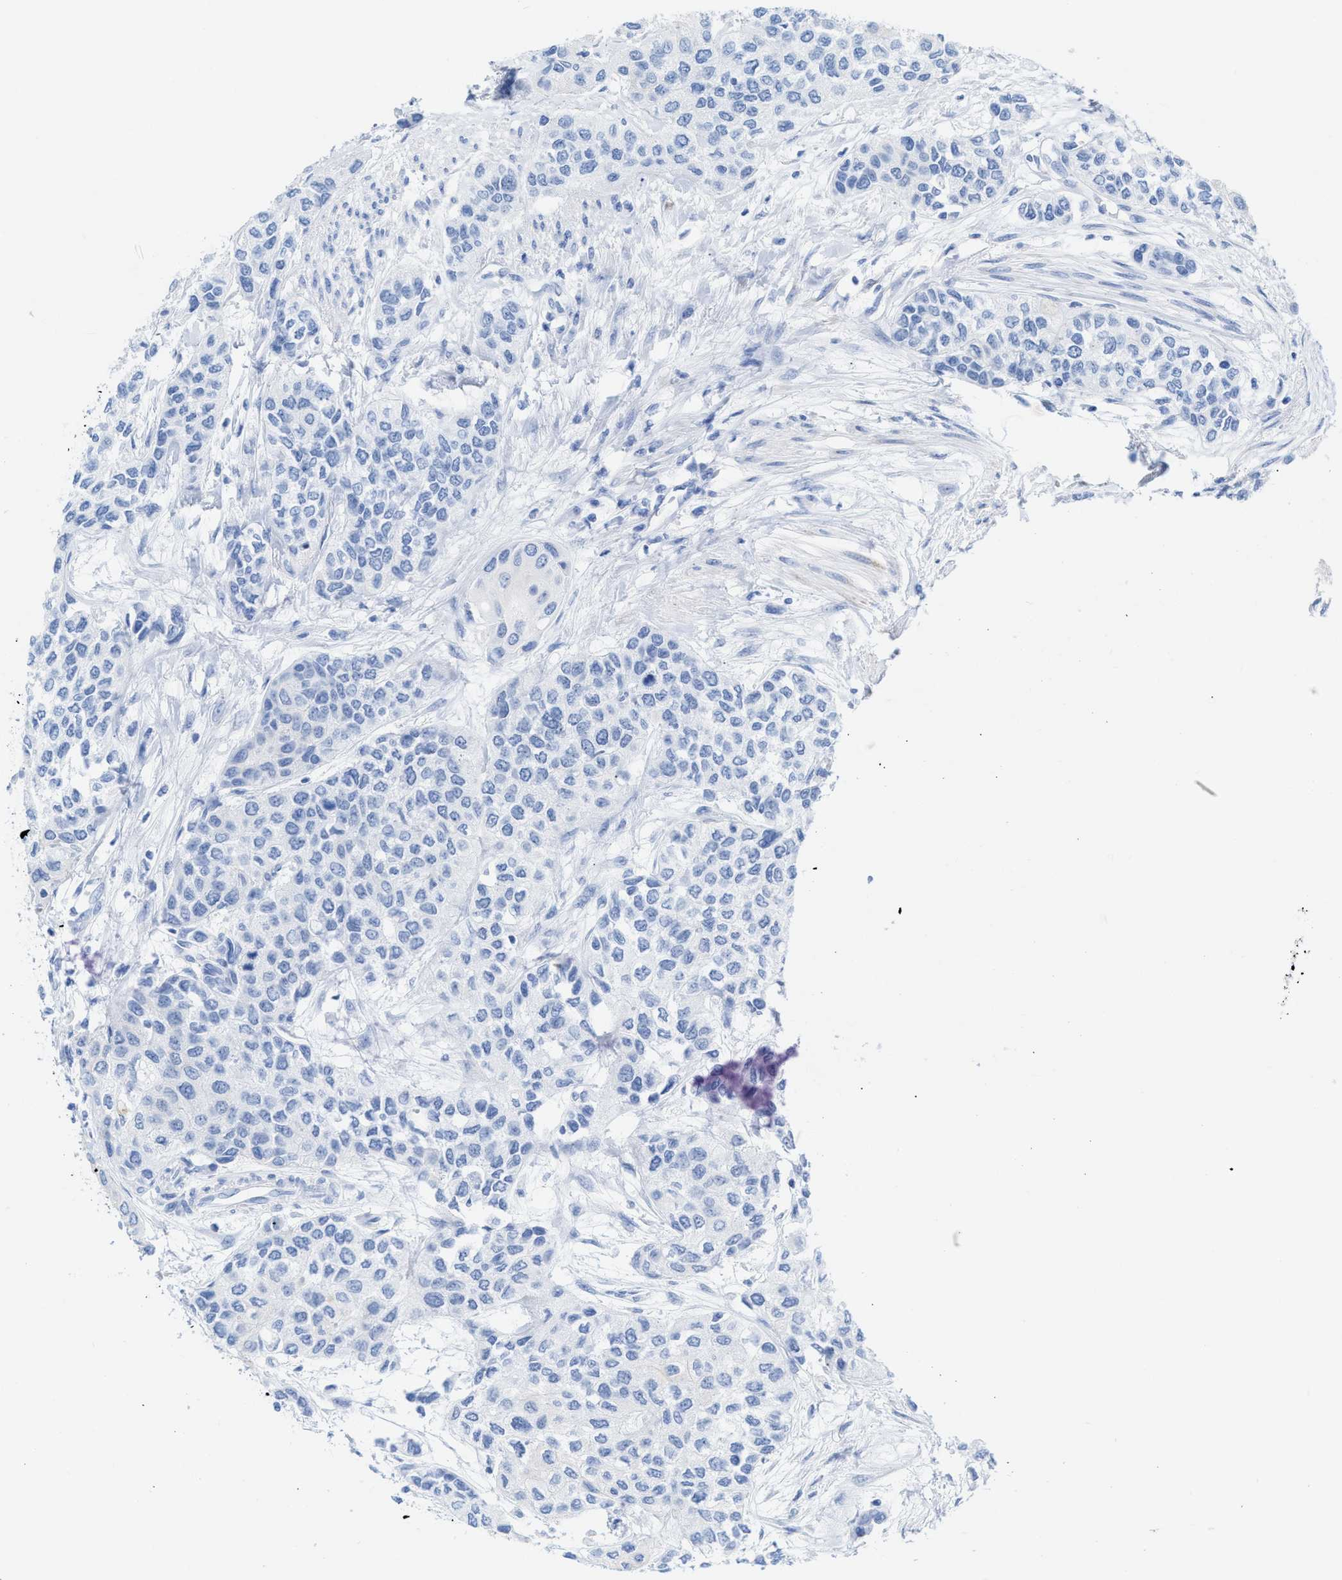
{"staining": {"intensity": "negative", "quantity": "none", "location": "none"}, "tissue": "urothelial cancer", "cell_type": "Tumor cells", "image_type": "cancer", "snomed": [{"axis": "morphology", "description": "Urothelial carcinoma, High grade"}, {"axis": "topography", "description": "Urinary bladder"}], "caption": "Human urothelial cancer stained for a protein using immunohistochemistry exhibits no expression in tumor cells.", "gene": "CPA1", "patient": {"sex": "female", "age": 56}}